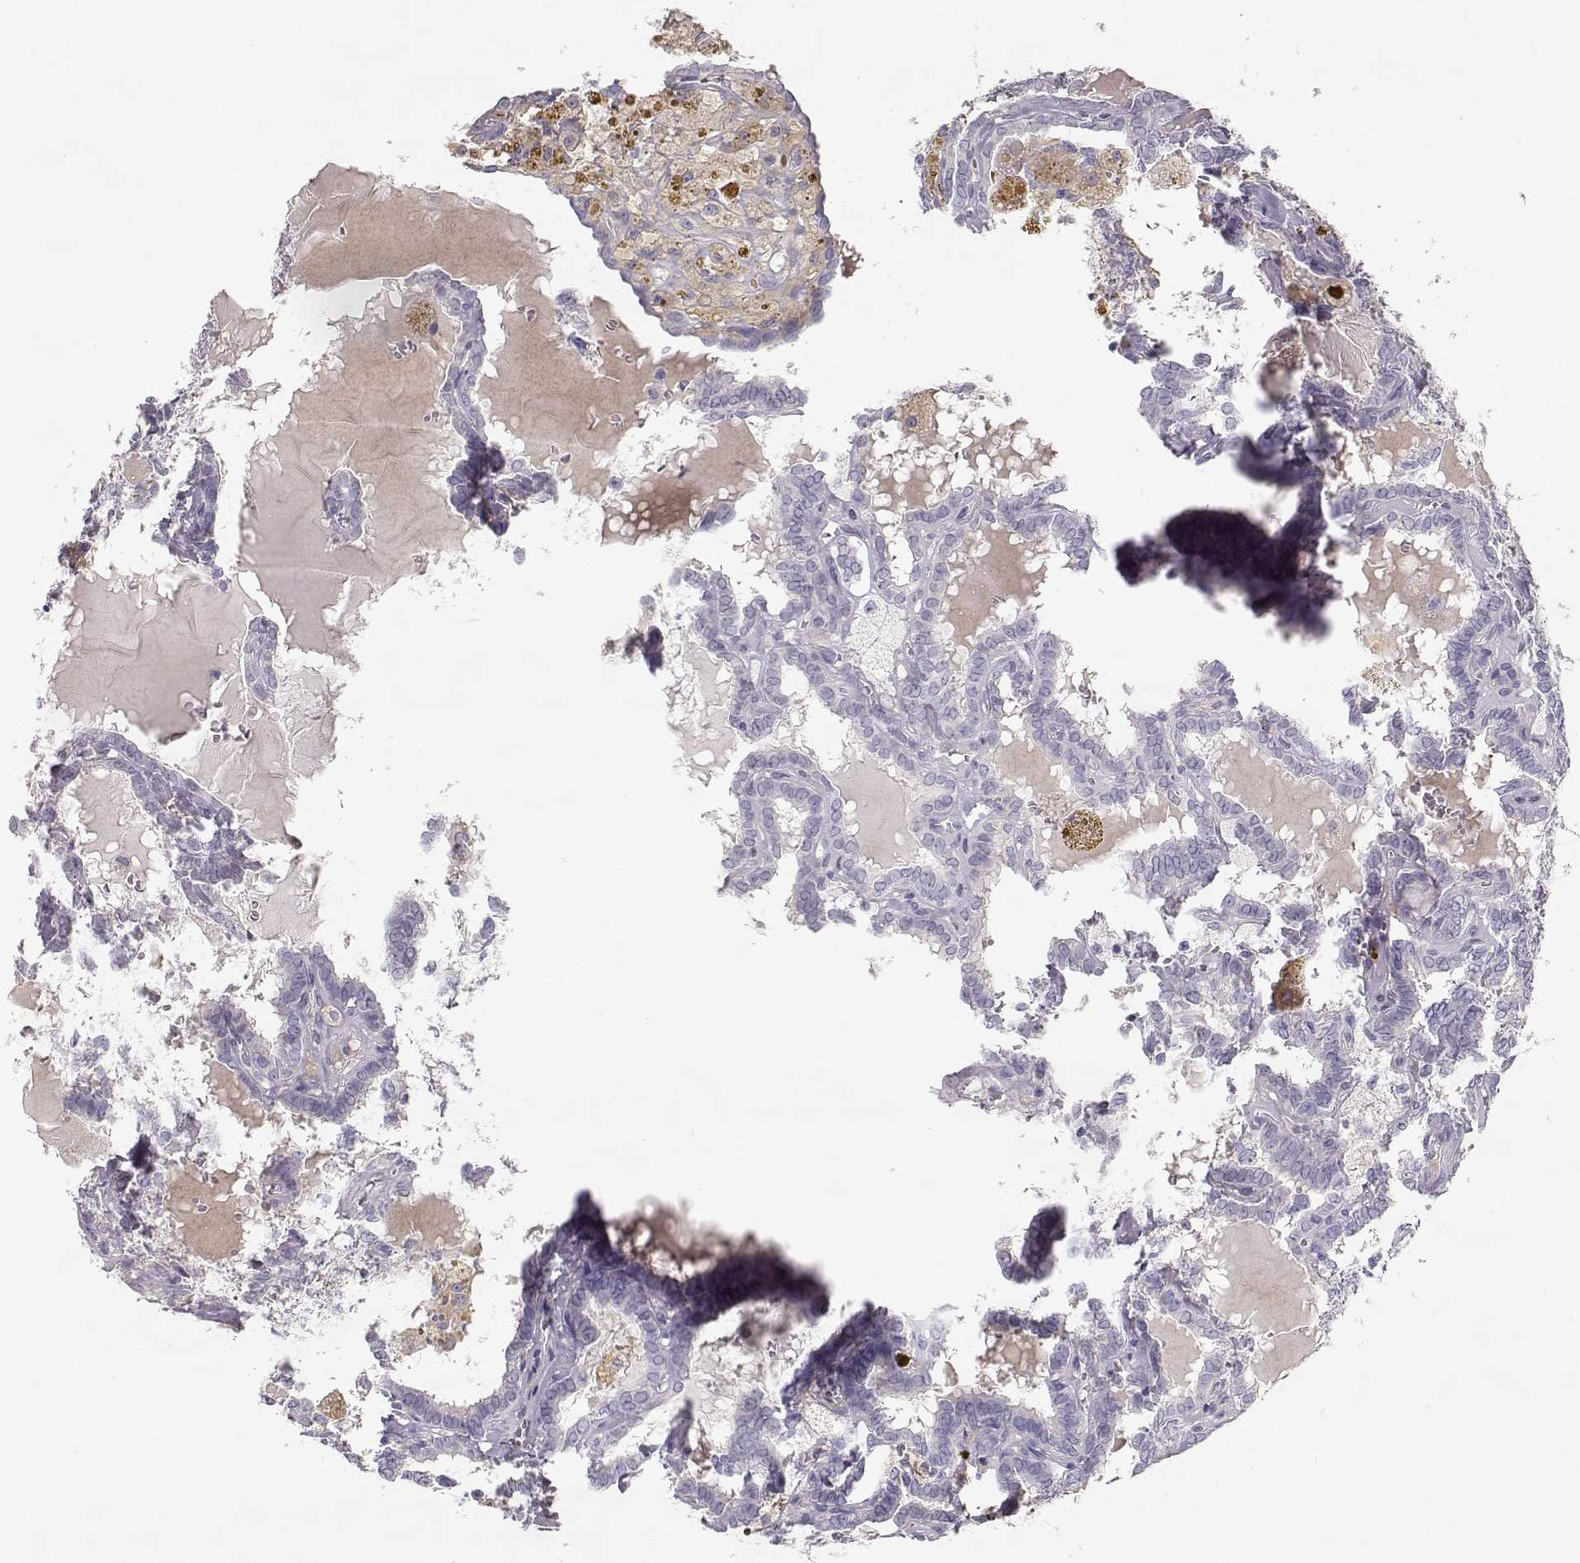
{"staining": {"intensity": "negative", "quantity": "none", "location": "none"}, "tissue": "thyroid cancer", "cell_type": "Tumor cells", "image_type": "cancer", "snomed": [{"axis": "morphology", "description": "Papillary adenocarcinoma, NOS"}, {"axis": "topography", "description": "Thyroid gland"}], "caption": "A high-resolution image shows immunohistochemistry staining of papillary adenocarcinoma (thyroid), which shows no significant staining in tumor cells.", "gene": "SLC18A1", "patient": {"sex": "female", "age": 39}}